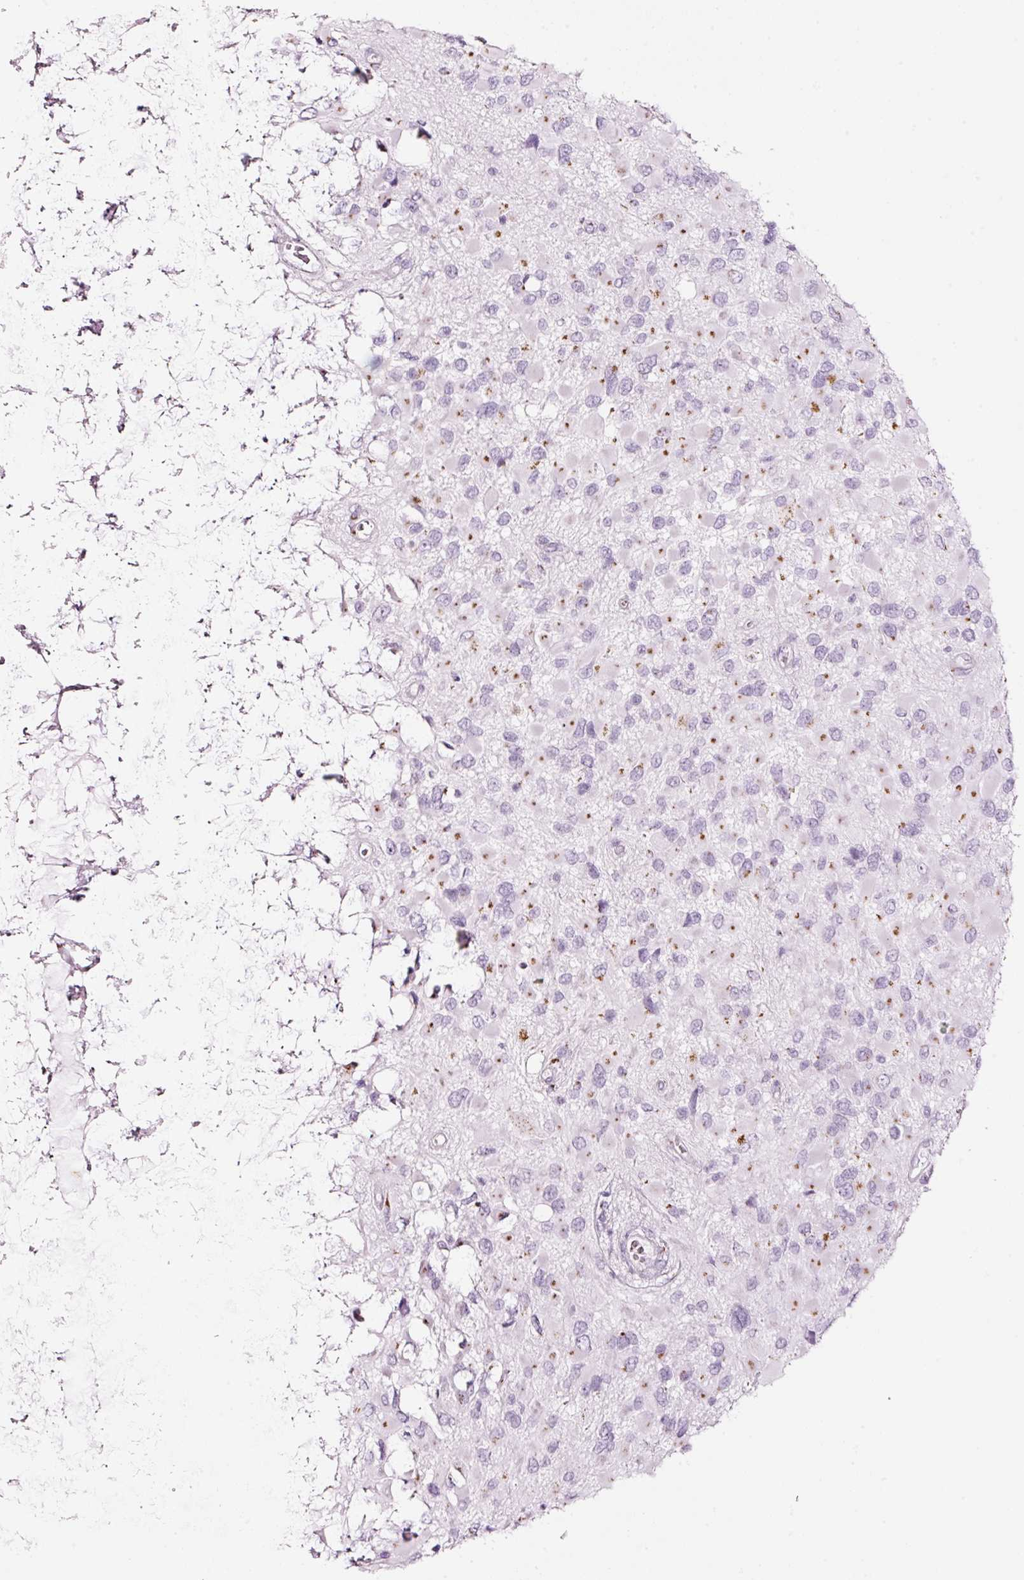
{"staining": {"intensity": "moderate", "quantity": "<25%", "location": "cytoplasmic/membranous"}, "tissue": "glioma", "cell_type": "Tumor cells", "image_type": "cancer", "snomed": [{"axis": "morphology", "description": "Glioma, malignant, High grade"}, {"axis": "topography", "description": "Brain"}], "caption": "An immunohistochemistry (IHC) photomicrograph of tumor tissue is shown. Protein staining in brown shows moderate cytoplasmic/membranous positivity in malignant glioma (high-grade) within tumor cells. (Brightfield microscopy of DAB IHC at high magnification).", "gene": "SDF4", "patient": {"sex": "male", "age": 53}}